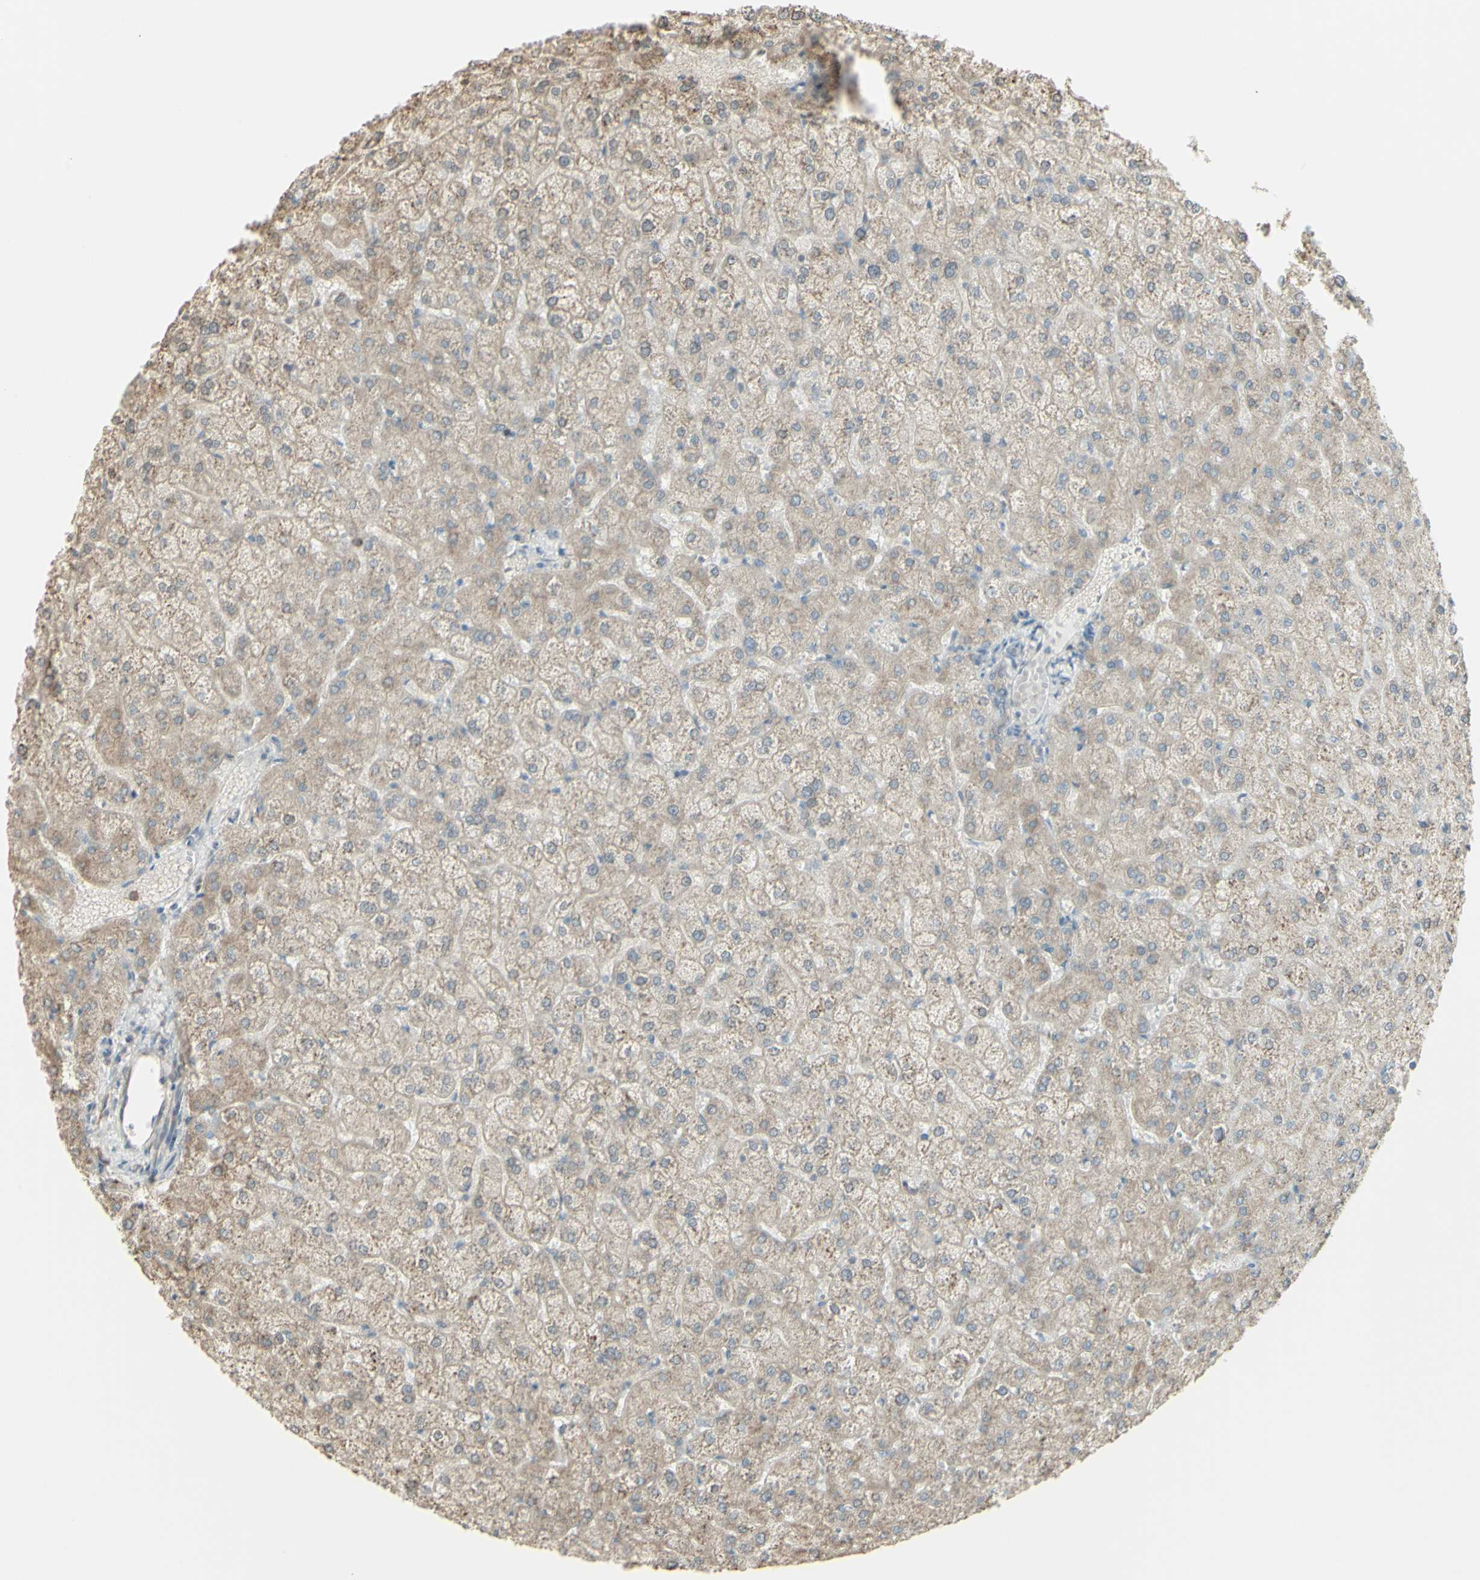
{"staining": {"intensity": "weak", "quantity": ">75%", "location": "cytoplasmic/membranous"}, "tissue": "liver", "cell_type": "Cholangiocytes", "image_type": "normal", "snomed": [{"axis": "morphology", "description": "Normal tissue, NOS"}, {"axis": "topography", "description": "Liver"}], "caption": "Liver stained with a protein marker demonstrates weak staining in cholangiocytes.", "gene": "EEF1B2", "patient": {"sex": "female", "age": 32}}